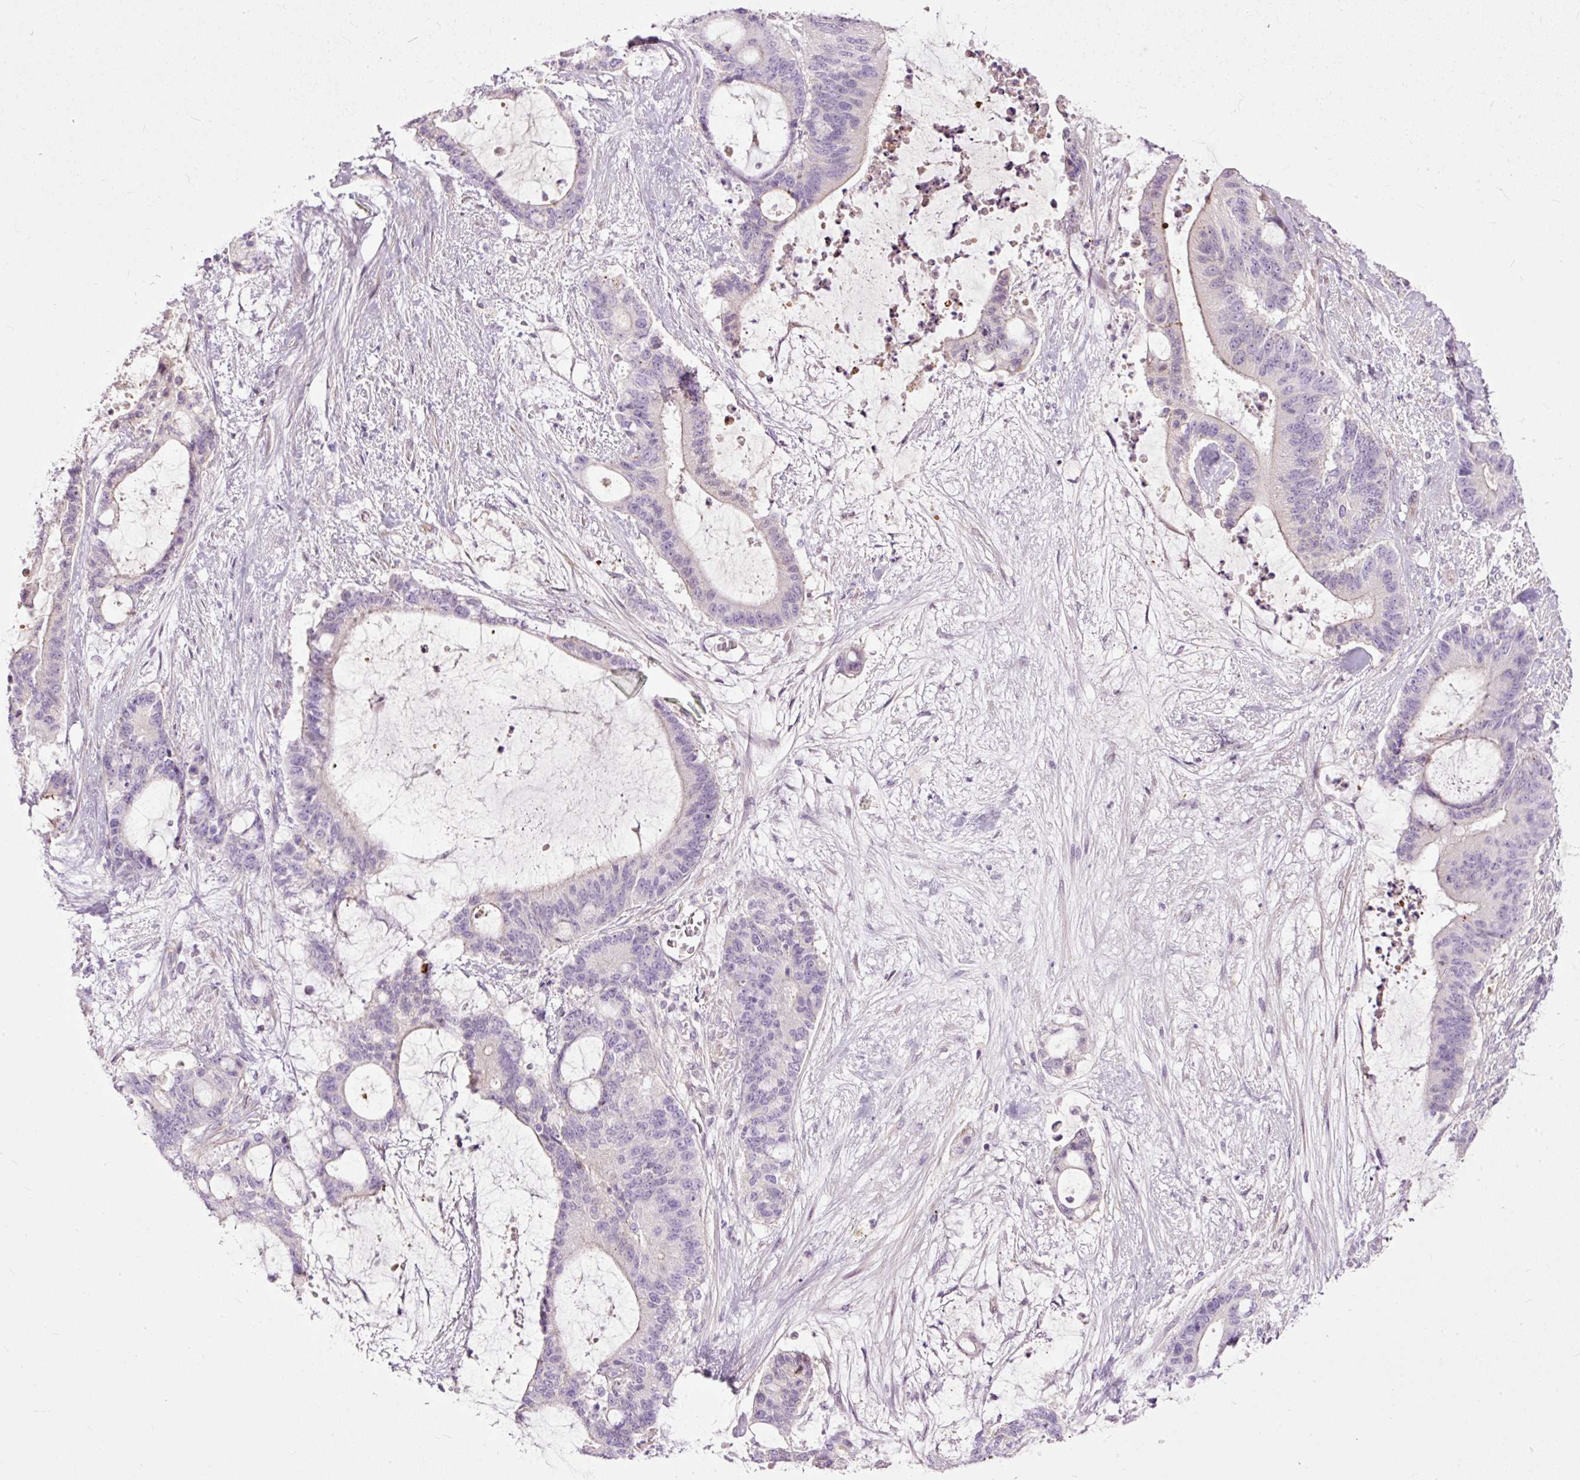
{"staining": {"intensity": "negative", "quantity": "none", "location": "none"}, "tissue": "liver cancer", "cell_type": "Tumor cells", "image_type": "cancer", "snomed": [{"axis": "morphology", "description": "Normal tissue, NOS"}, {"axis": "morphology", "description": "Cholangiocarcinoma"}, {"axis": "topography", "description": "Liver"}, {"axis": "topography", "description": "Peripheral nerve tissue"}], "caption": "Immunohistochemistry (IHC) of liver cholangiocarcinoma demonstrates no expression in tumor cells.", "gene": "FCRL4", "patient": {"sex": "female", "age": 73}}